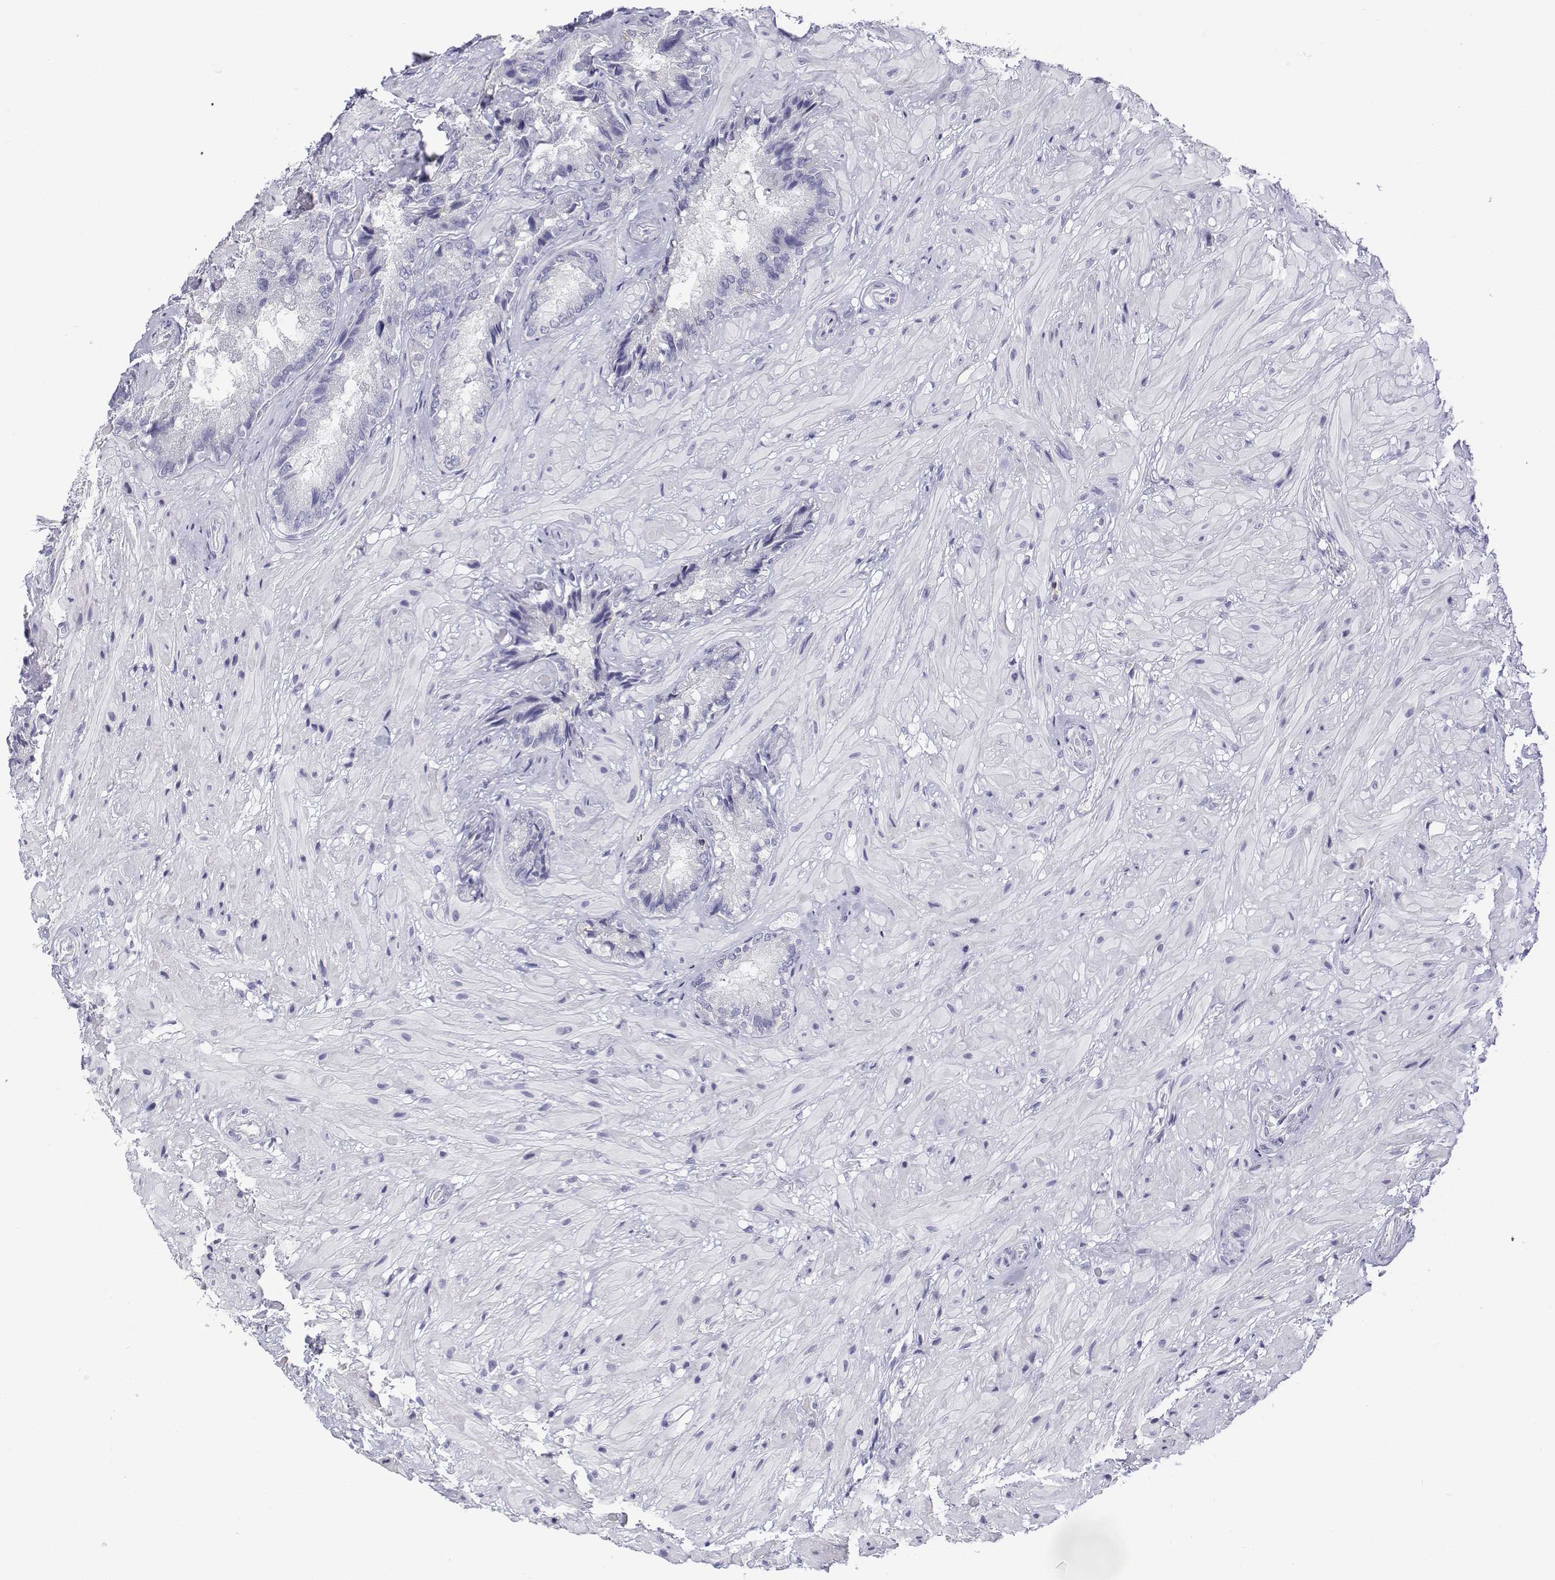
{"staining": {"intensity": "negative", "quantity": "none", "location": "none"}, "tissue": "seminal vesicle", "cell_type": "Glandular cells", "image_type": "normal", "snomed": [{"axis": "morphology", "description": "Normal tissue, NOS"}, {"axis": "topography", "description": "Seminal veicle"}], "caption": "The immunohistochemistry (IHC) image has no significant positivity in glandular cells of seminal vesicle. (DAB immunohistochemistry (IHC) visualized using brightfield microscopy, high magnification).", "gene": "CD3E", "patient": {"sex": "male", "age": 57}}